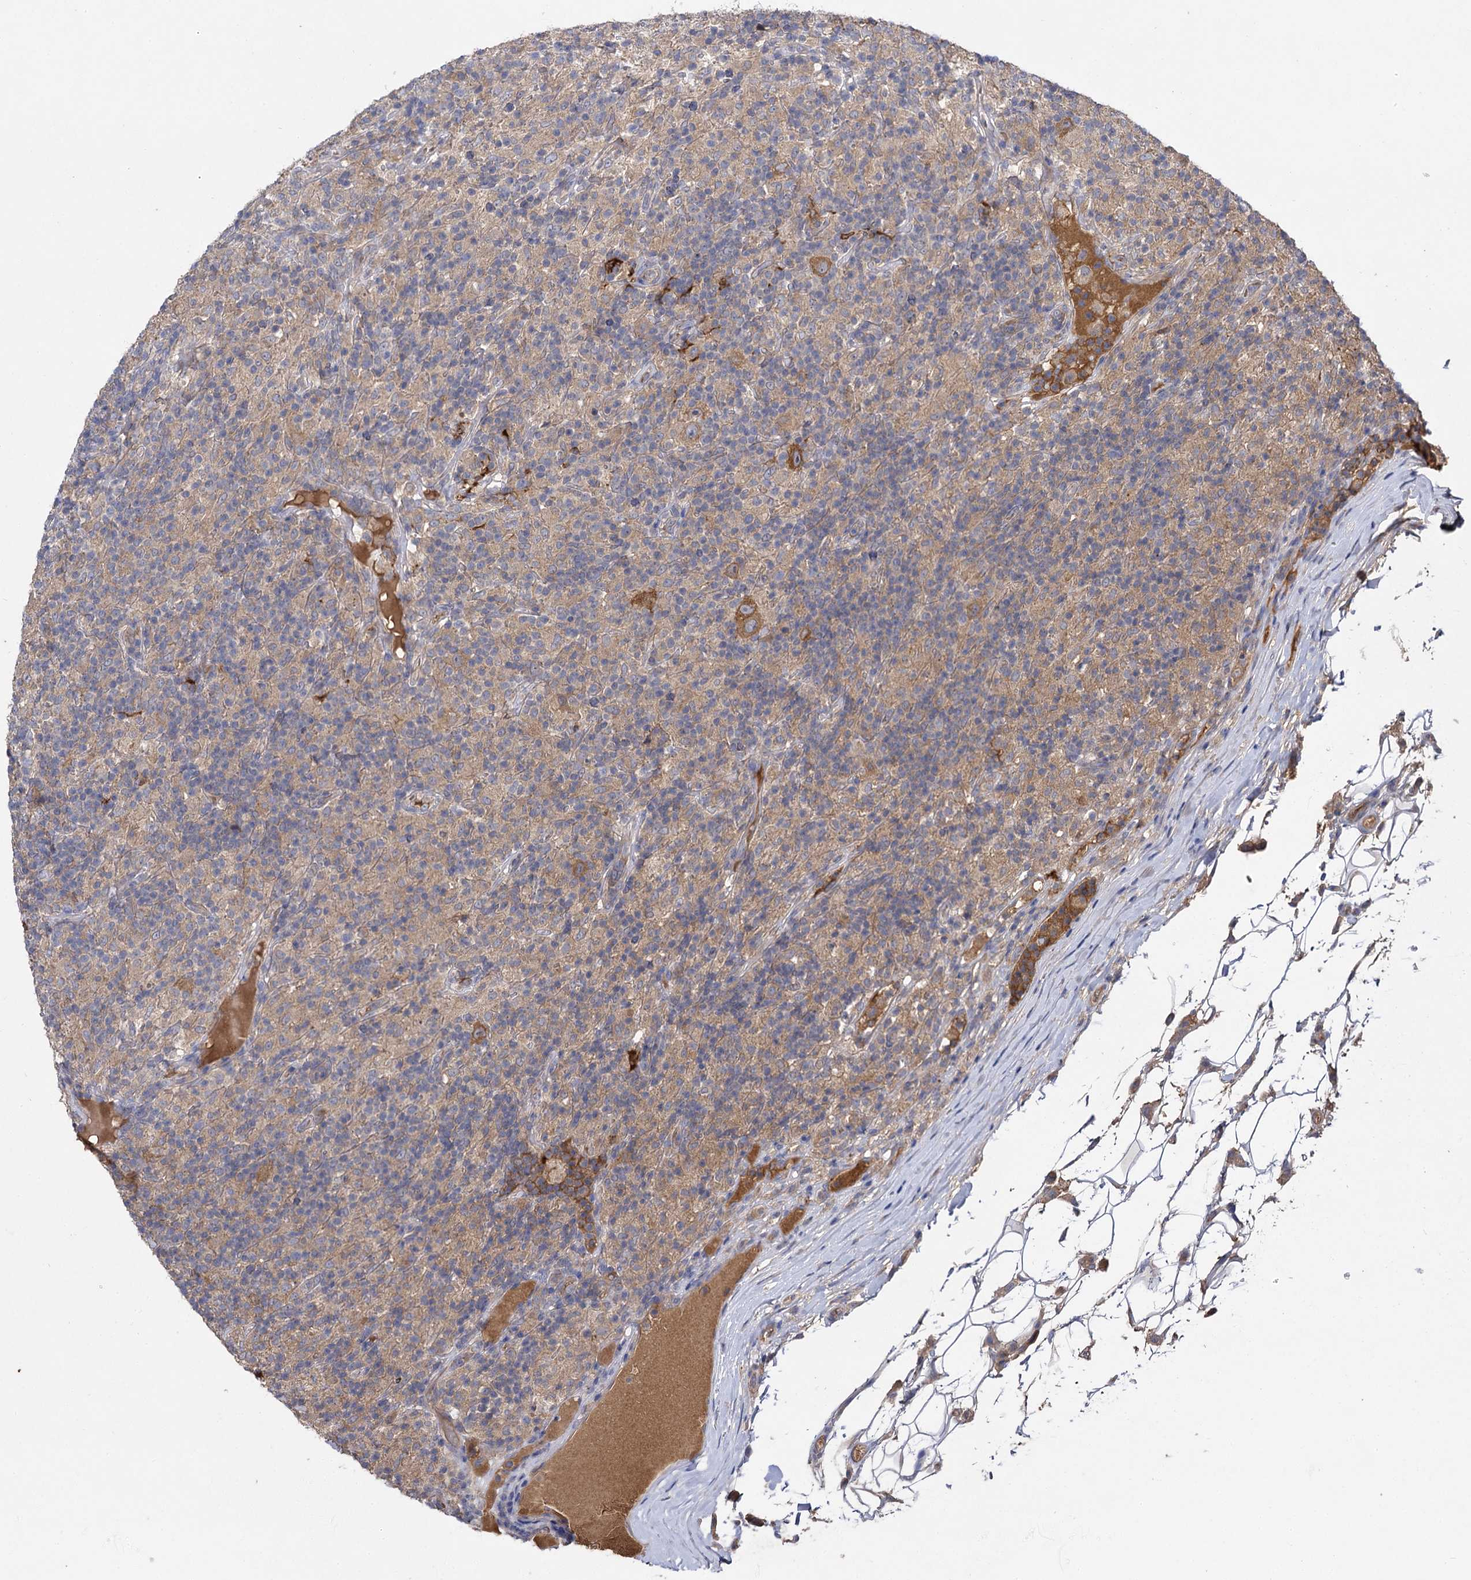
{"staining": {"intensity": "moderate", "quantity": ">75%", "location": "cytoplasmic/membranous"}, "tissue": "lymphoma", "cell_type": "Tumor cells", "image_type": "cancer", "snomed": [{"axis": "morphology", "description": "Hodgkin's disease, NOS"}, {"axis": "topography", "description": "Lymph node"}], "caption": "DAB (3,3'-diaminobenzidine) immunohistochemical staining of human Hodgkin's disease displays moderate cytoplasmic/membranous protein staining in about >75% of tumor cells.", "gene": "USP50", "patient": {"sex": "male", "age": 70}}